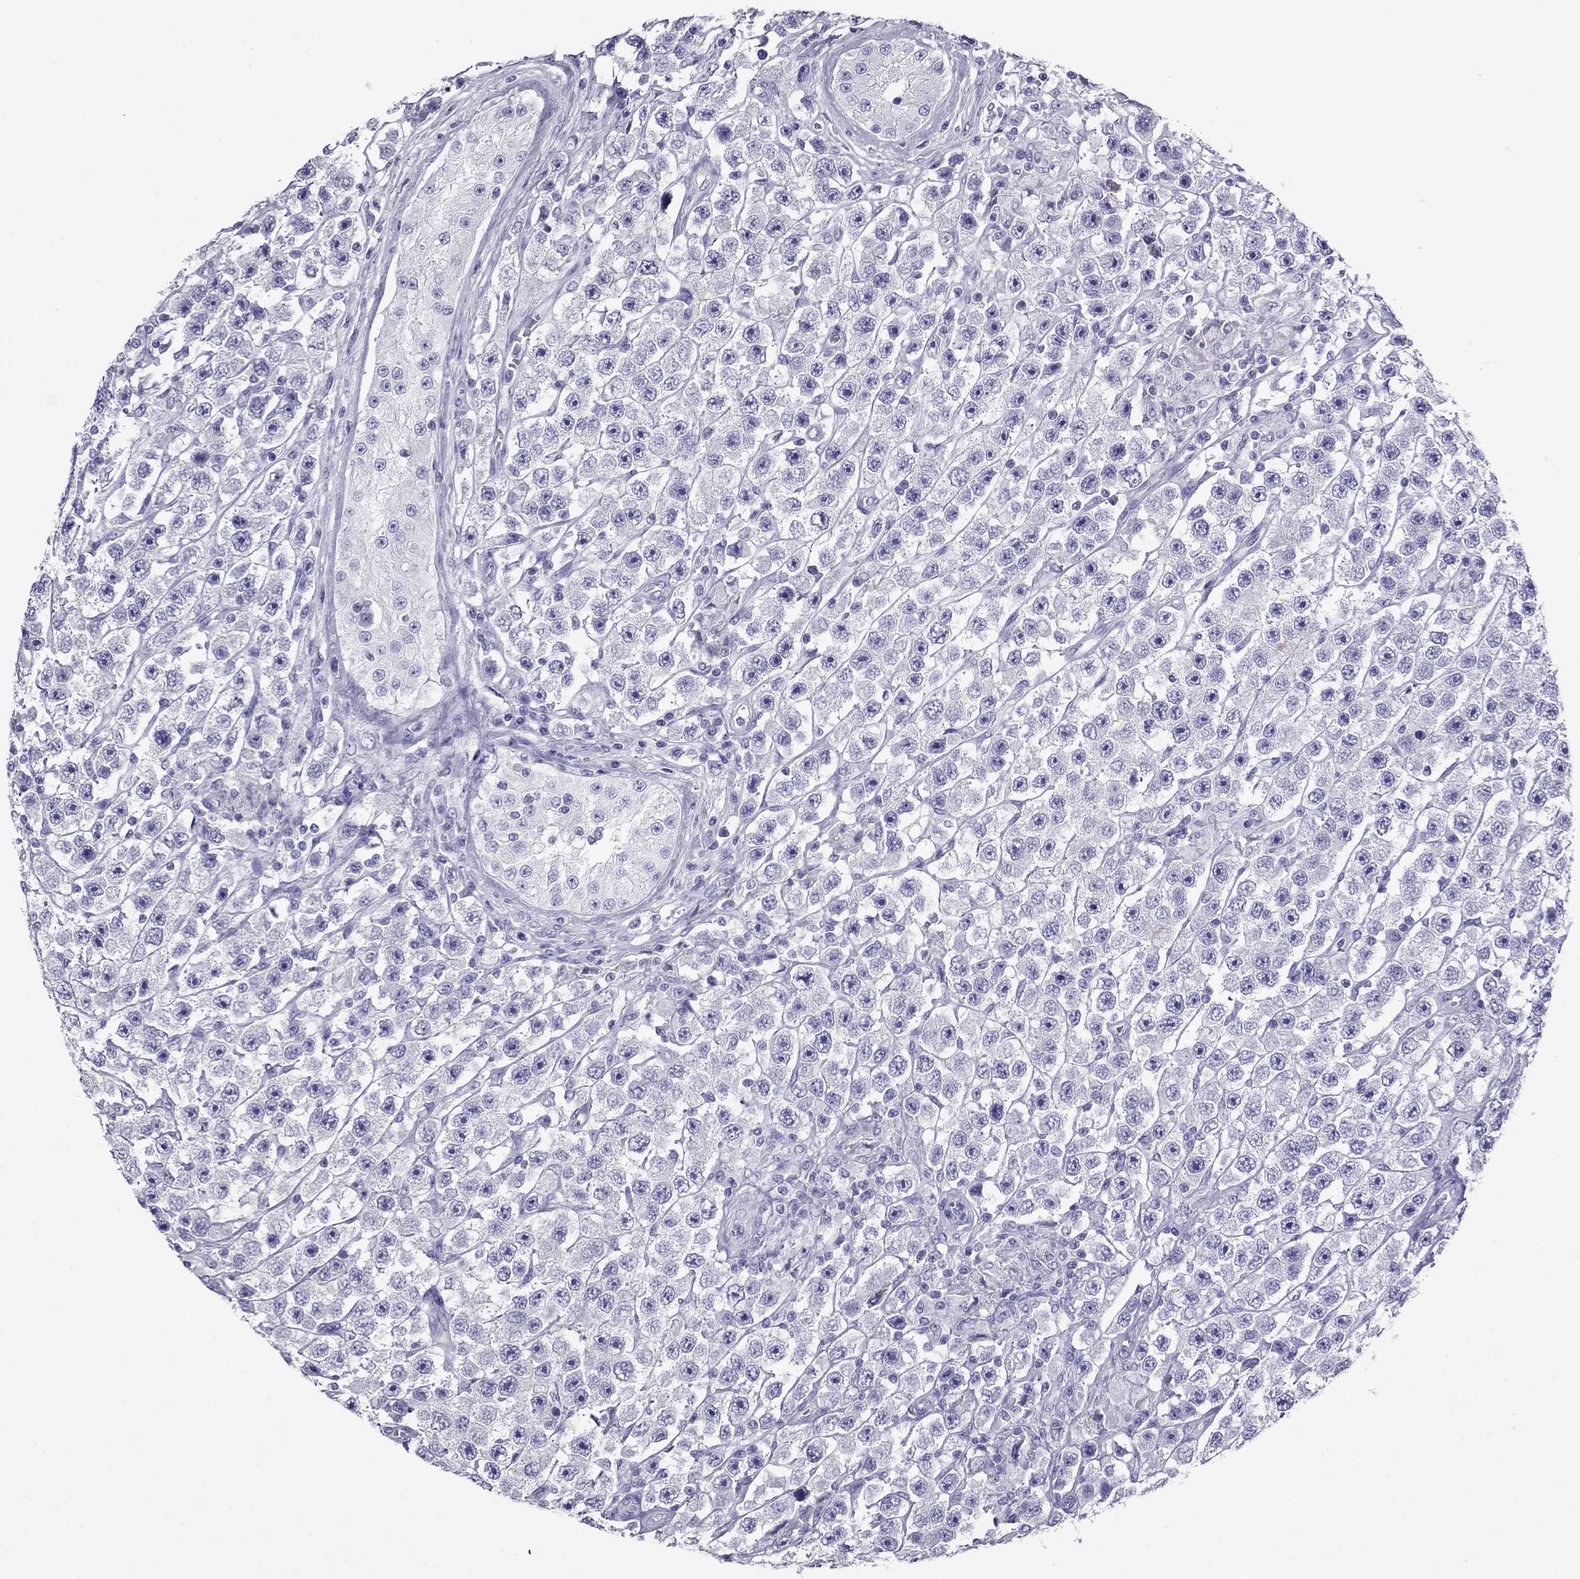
{"staining": {"intensity": "negative", "quantity": "none", "location": "none"}, "tissue": "testis cancer", "cell_type": "Tumor cells", "image_type": "cancer", "snomed": [{"axis": "morphology", "description": "Seminoma, NOS"}, {"axis": "topography", "description": "Testis"}], "caption": "The image shows no significant expression in tumor cells of testis cancer (seminoma).", "gene": "MYL11", "patient": {"sex": "male", "age": 45}}